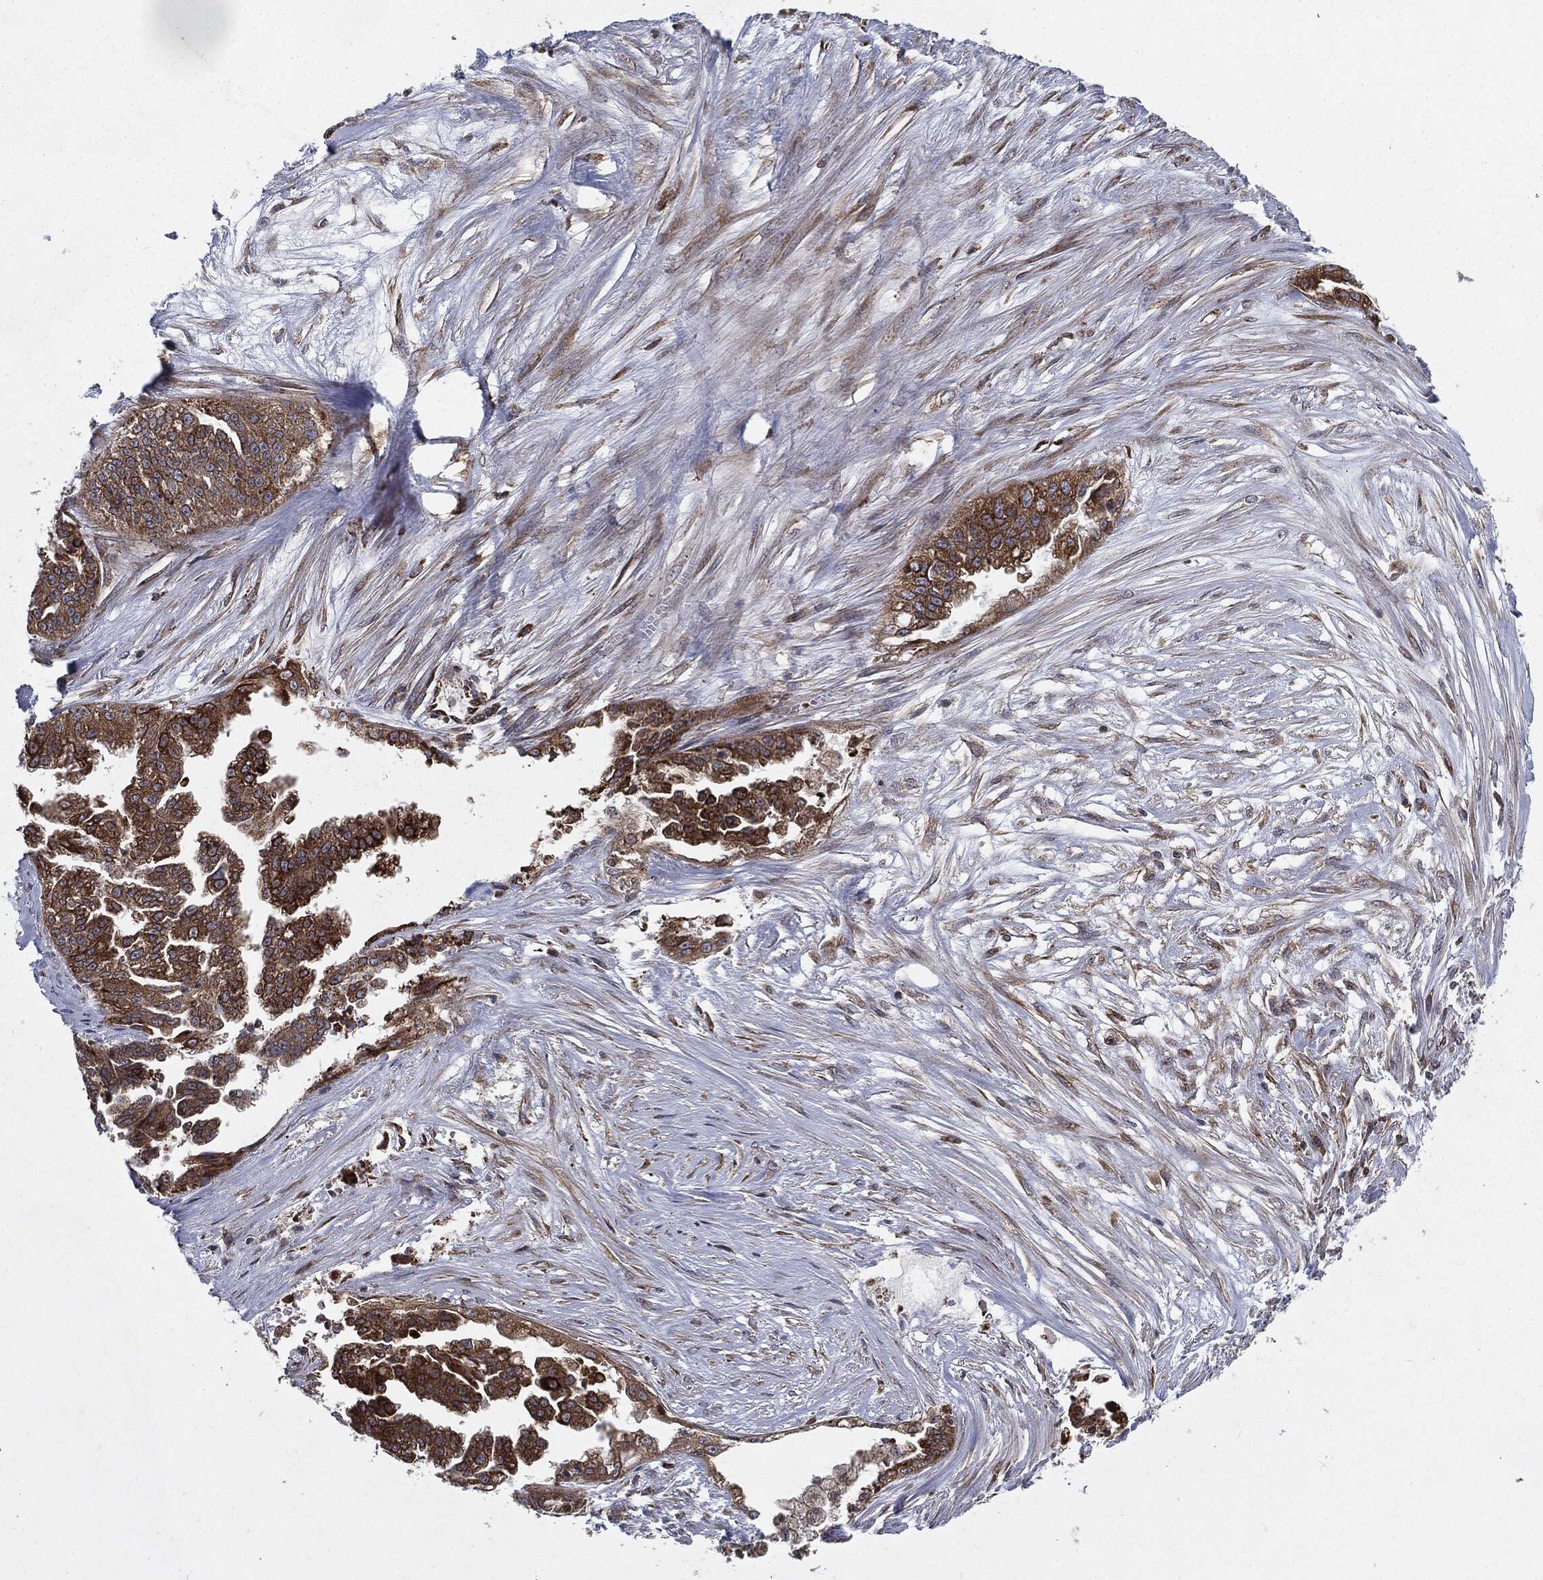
{"staining": {"intensity": "moderate", "quantity": ">75%", "location": "cytoplasmic/membranous"}, "tissue": "ovarian cancer", "cell_type": "Tumor cells", "image_type": "cancer", "snomed": [{"axis": "morphology", "description": "Cystadenocarcinoma, serous, NOS"}, {"axis": "topography", "description": "Ovary"}], "caption": "A brown stain labels moderate cytoplasmic/membranous staining of a protein in serous cystadenocarcinoma (ovarian) tumor cells.", "gene": "CYLD", "patient": {"sex": "female", "age": 58}}